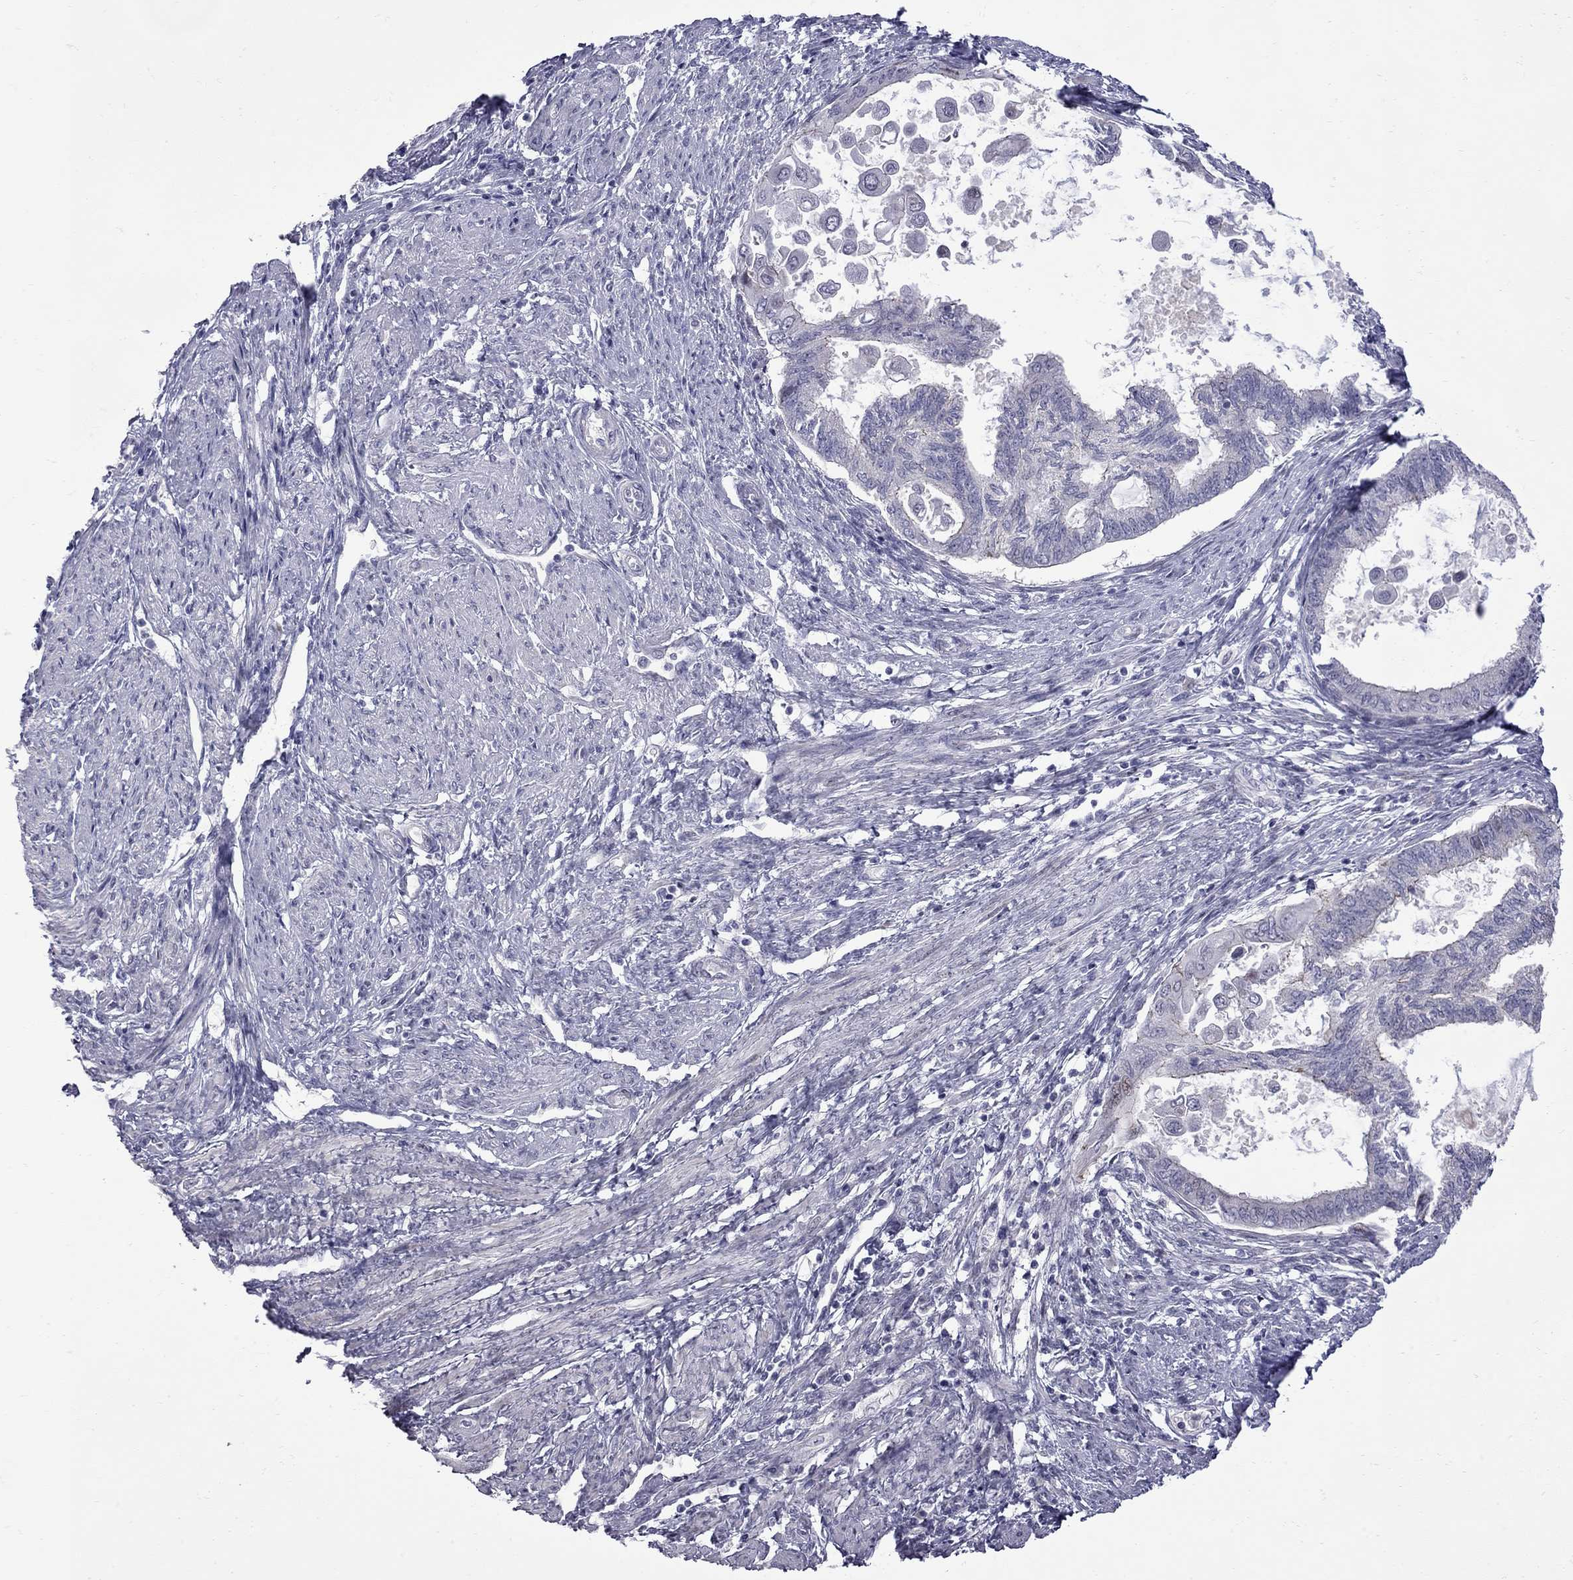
{"staining": {"intensity": "negative", "quantity": "none", "location": "none"}, "tissue": "endometrial cancer", "cell_type": "Tumor cells", "image_type": "cancer", "snomed": [{"axis": "morphology", "description": "Adenocarcinoma, NOS"}, {"axis": "topography", "description": "Endometrium"}], "caption": "Photomicrograph shows no protein staining in tumor cells of endometrial adenocarcinoma tissue.", "gene": "NRARP", "patient": {"sex": "female", "age": 86}}